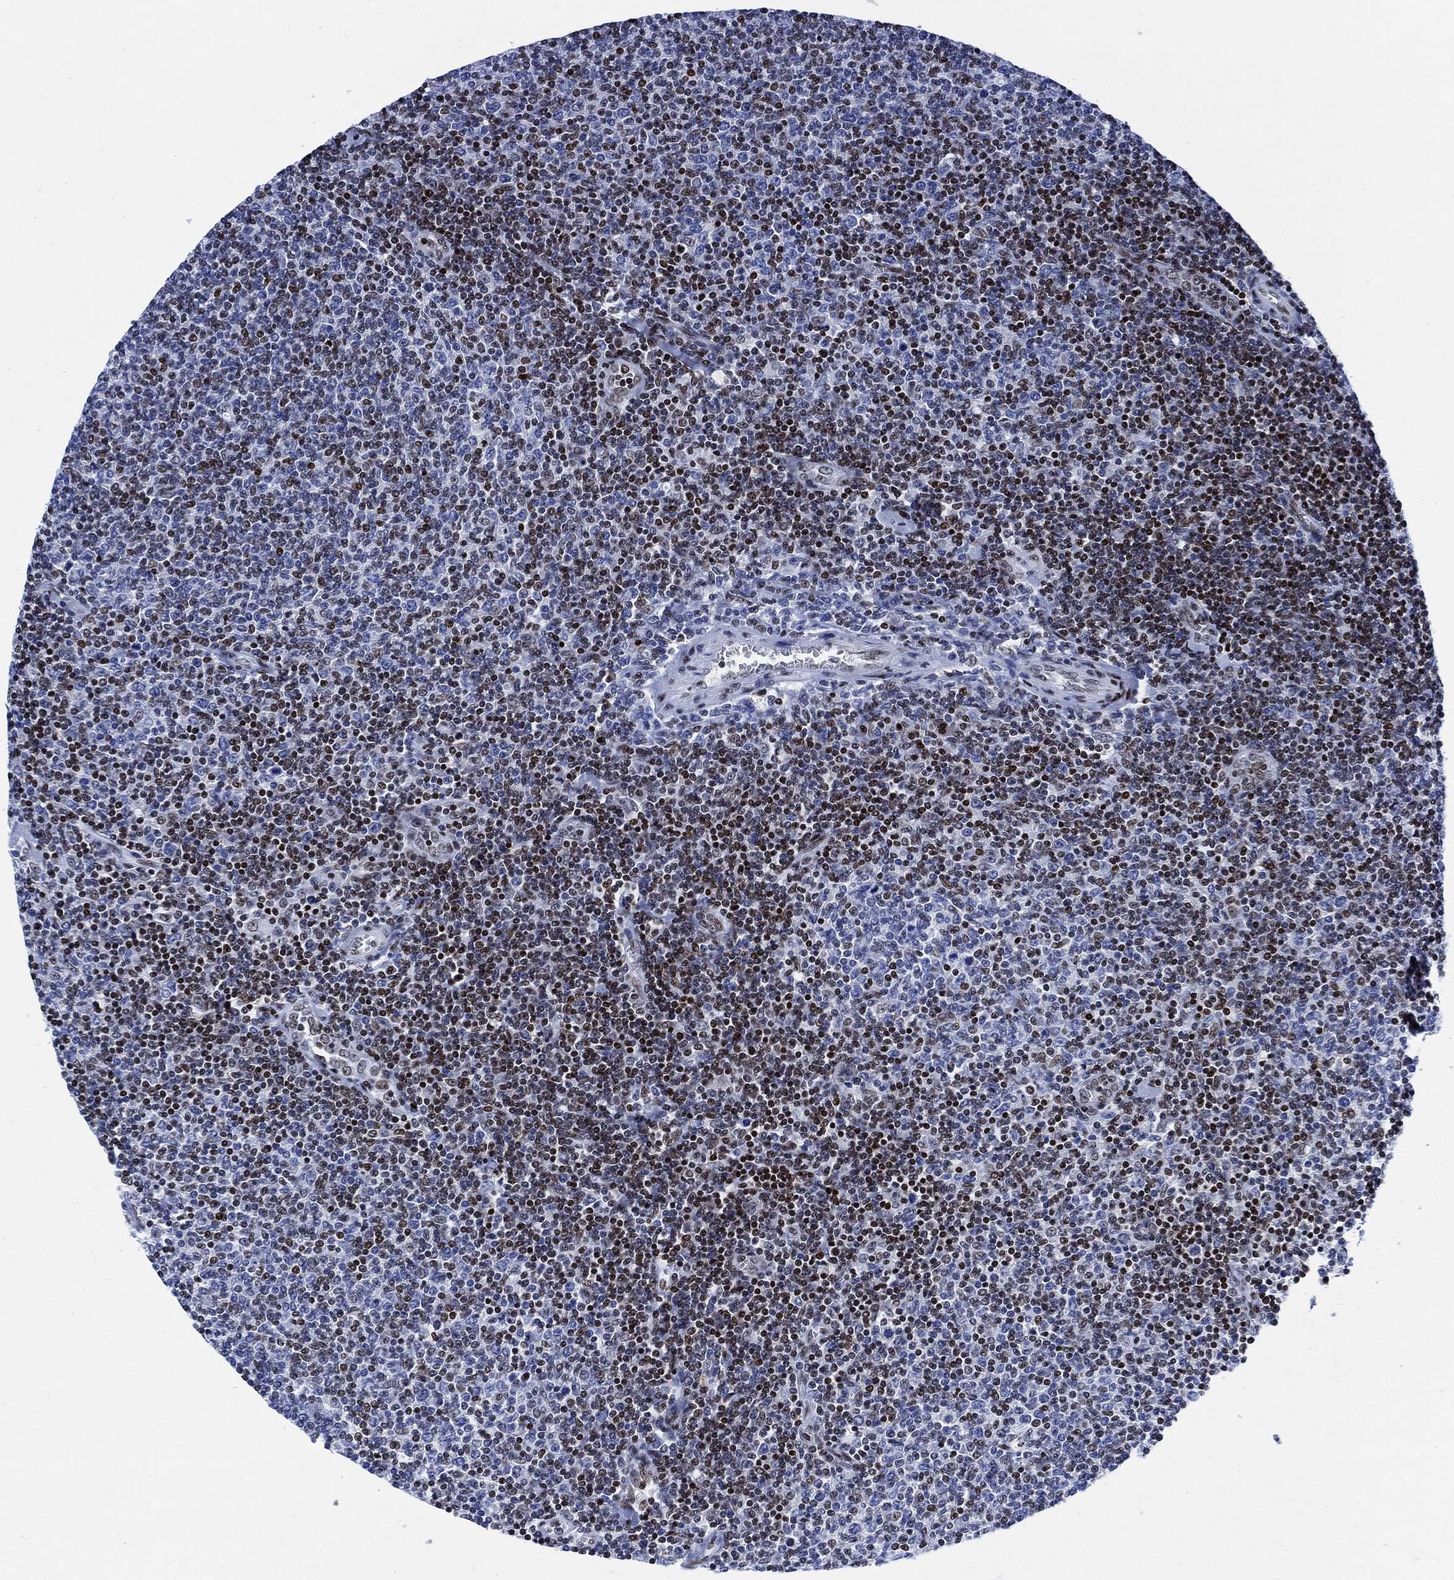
{"staining": {"intensity": "moderate", "quantity": "25%-75%", "location": "nuclear"}, "tissue": "lymphoma", "cell_type": "Tumor cells", "image_type": "cancer", "snomed": [{"axis": "morphology", "description": "Malignant lymphoma, non-Hodgkin's type, Low grade"}, {"axis": "topography", "description": "Lymph node"}], "caption": "This histopathology image exhibits immunohistochemistry staining of human lymphoma, with medium moderate nuclear expression in approximately 25%-75% of tumor cells.", "gene": "H1-10", "patient": {"sex": "male", "age": 52}}